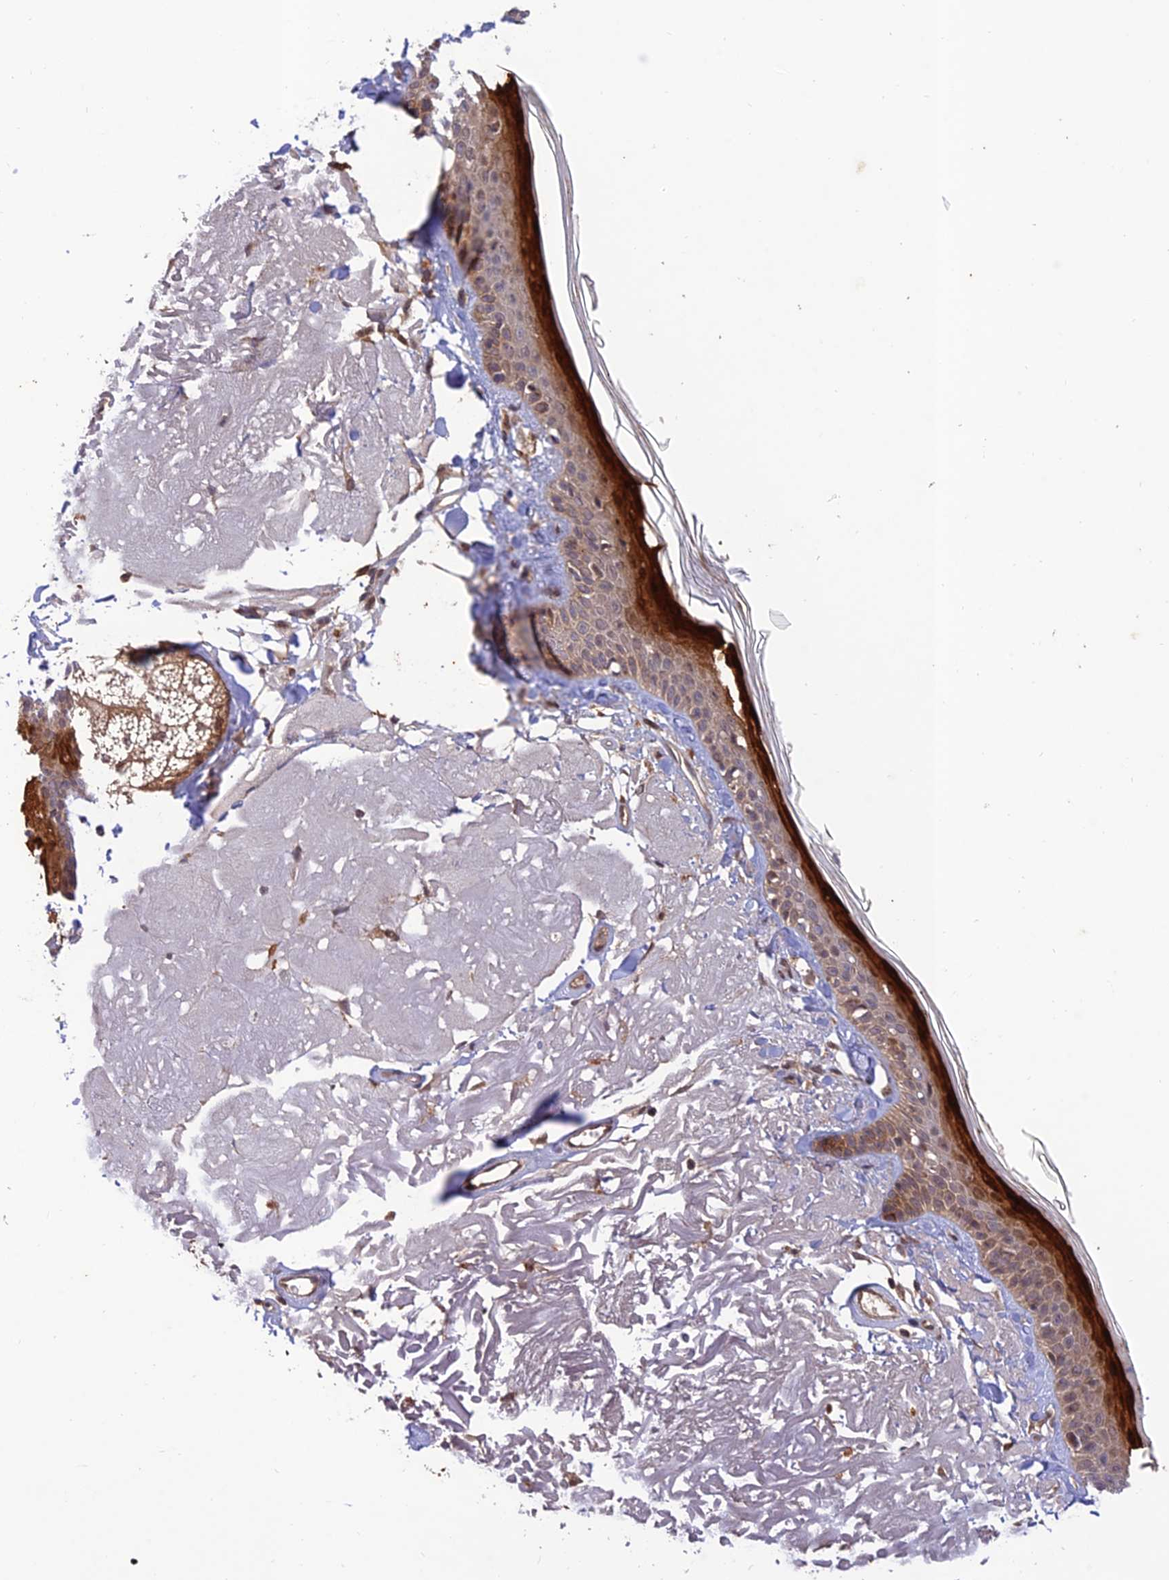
{"staining": {"intensity": "negative", "quantity": "none", "location": "none"}, "tissue": "skin", "cell_type": "Fibroblasts", "image_type": "normal", "snomed": [{"axis": "morphology", "description": "Normal tissue, NOS"}, {"axis": "topography", "description": "Skin"}, {"axis": "topography", "description": "Skeletal muscle"}], "caption": "Immunohistochemistry image of benign skin stained for a protein (brown), which demonstrates no staining in fibroblasts.", "gene": "REV1", "patient": {"sex": "male", "age": 83}}